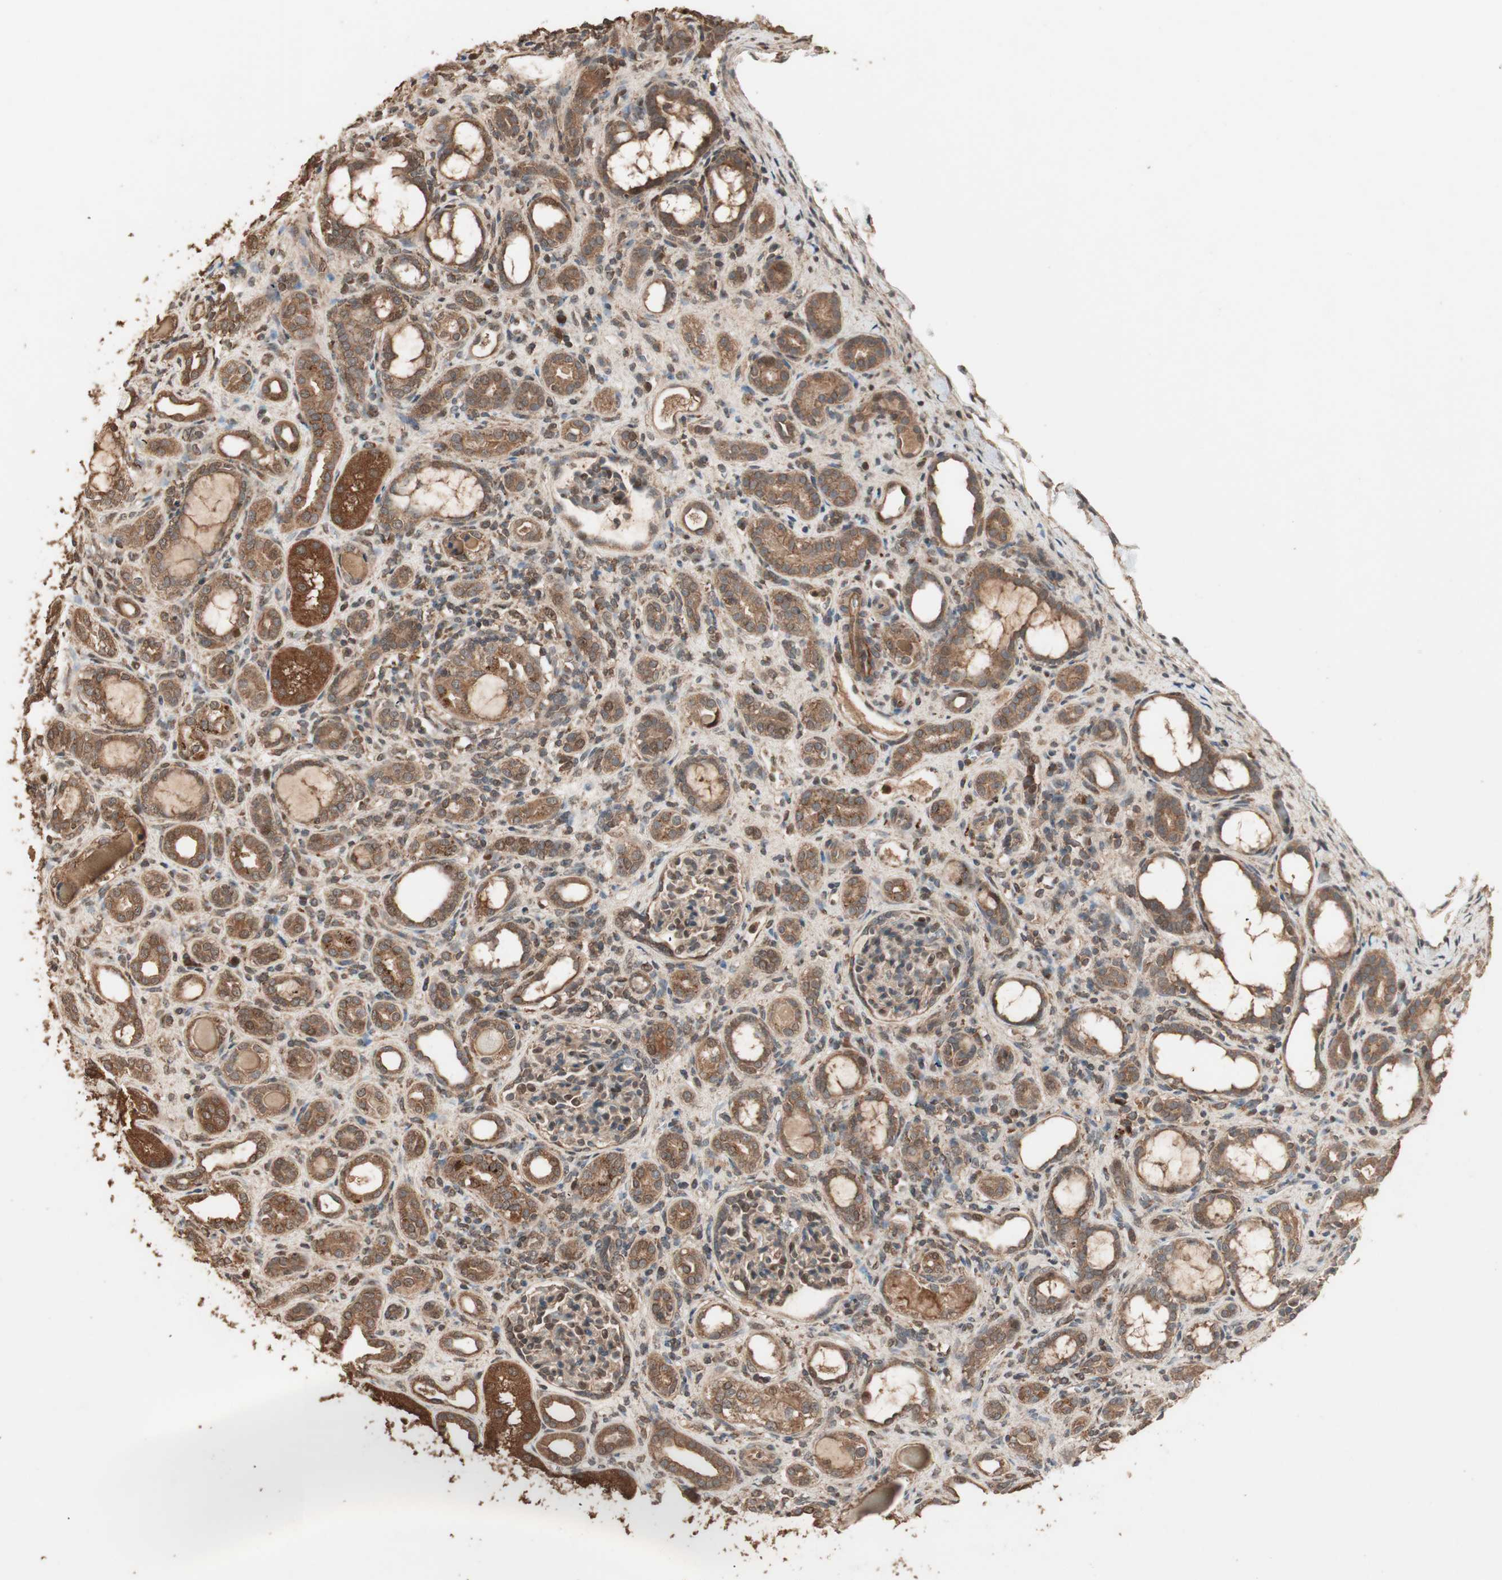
{"staining": {"intensity": "strong", "quantity": "25%-75%", "location": "cytoplasmic/membranous,nuclear"}, "tissue": "kidney", "cell_type": "Cells in glomeruli", "image_type": "normal", "snomed": [{"axis": "morphology", "description": "Normal tissue, NOS"}, {"axis": "topography", "description": "Kidney"}], "caption": "Protein staining exhibits strong cytoplasmic/membranous,nuclear positivity in about 25%-75% of cells in glomeruli in unremarkable kidney. Immunohistochemistry (ihc) stains the protein in brown and the nuclei are stained blue.", "gene": "USP20", "patient": {"sex": "male", "age": 7}}